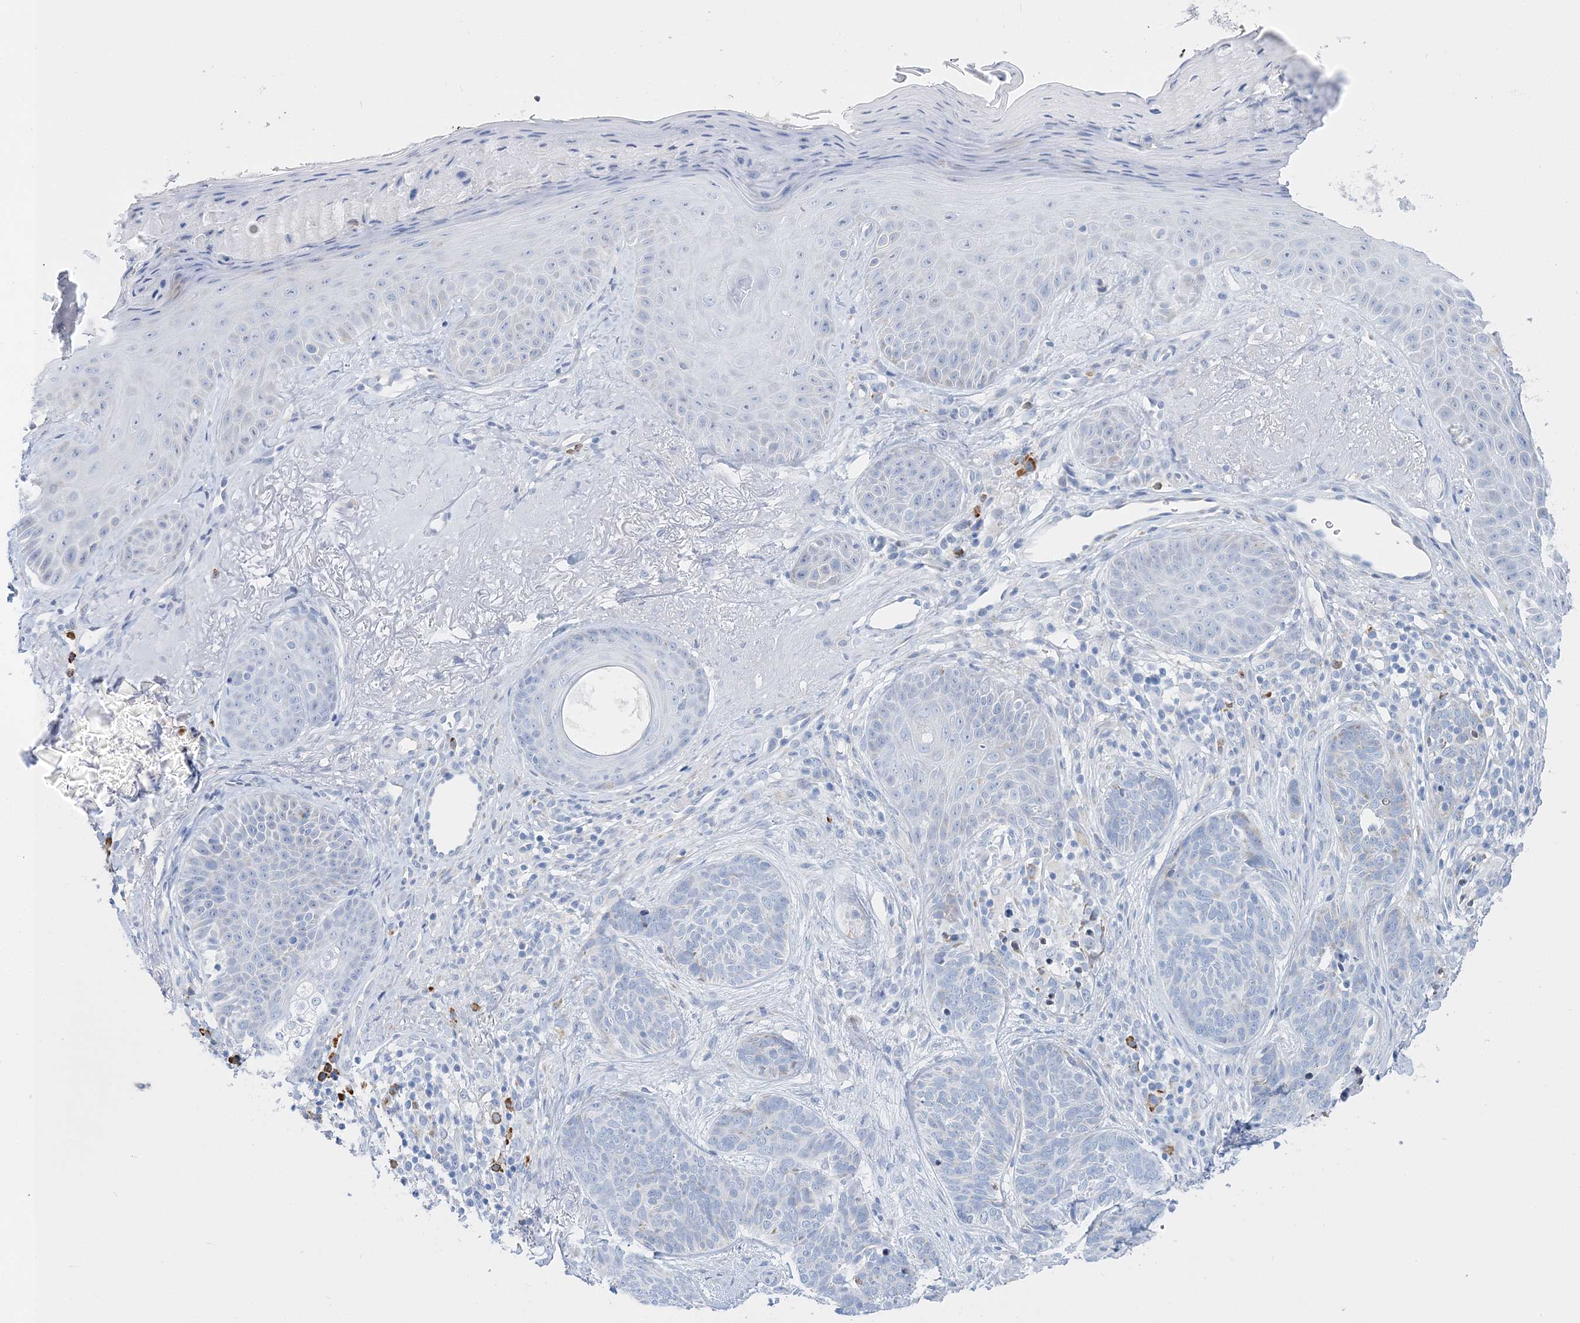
{"staining": {"intensity": "negative", "quantity": "none", "location": "none"}, "tissue": "skin", "cell_type": "Fibroblasts", "image_type": "normal", "snomed": [{"axis": "morphology", "description": "Normal tissue, NOS"}, {"axis": "topography", "description": "Skin"}], "caption": "Photomicrograph shows no protein expression in fibroblasts of benign skin. (DAB immunohistochemistry with hematoxylin counter stain).", "gene": "TSPYL6", "patient": {"sex": "male", "age": 57}}